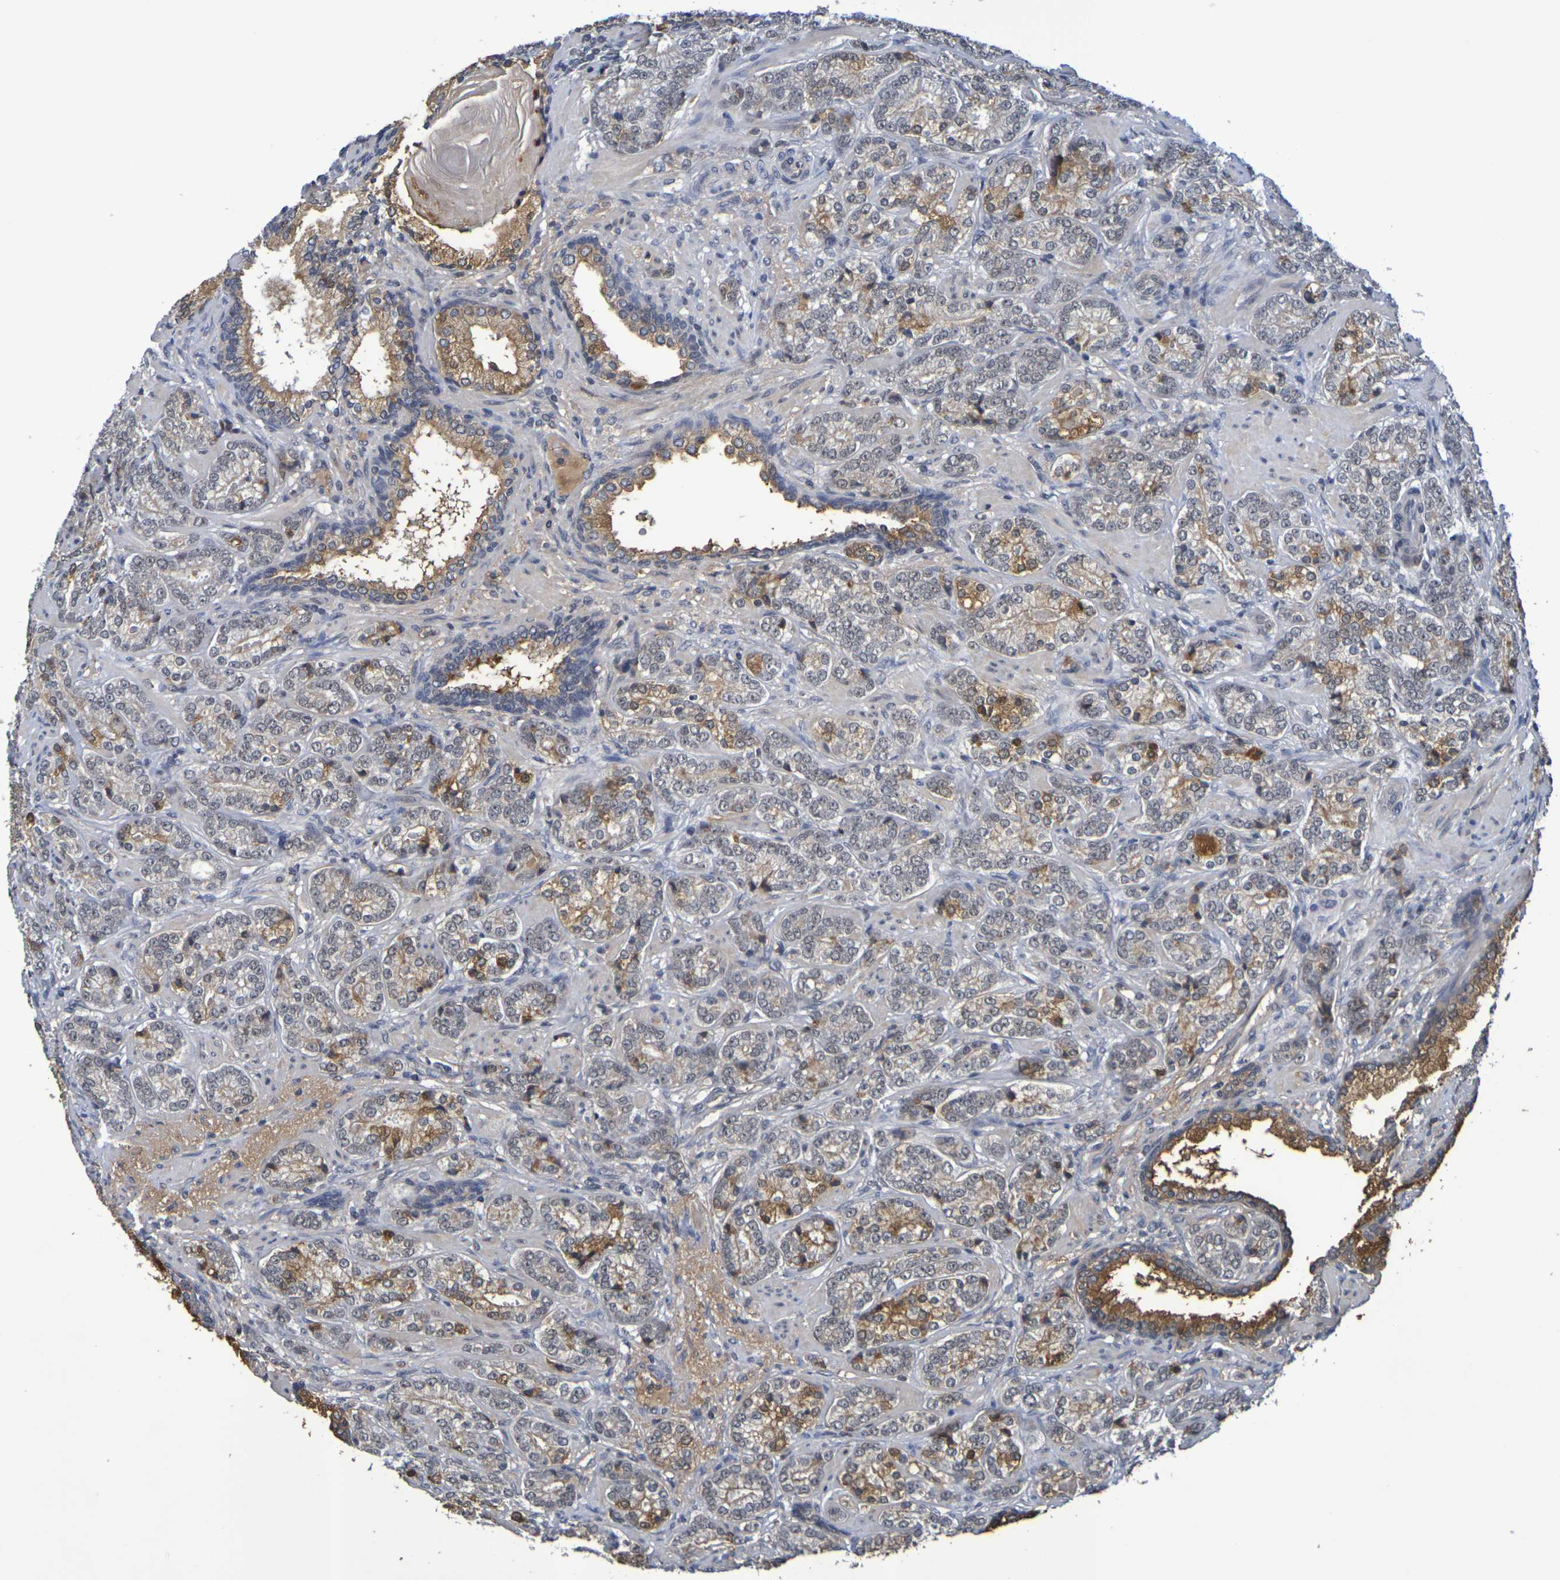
{"staining": {"intensity": "moderate", "quantity": ">75%", "location": "cytoplasmic/membranous"}, "tissue": "prostate cancer", "cell_type": "Tumor cells", "image_type": "cancer", "snomed": [{"axis": "morphology", "description": "Adenocarcinoma, High grade"}, {"axis": "topography", "description": "Prostate"}], "caption": "Immunohistochemistry (IHC) staining of adenocarcinoma (high-grade) (prostate), which demonstrates medium levels of moderate cytoplasmic/membranous expression in approximately >75% of tumor cells indicating moderate cytoplasmic/membranous protein staining. The staining was performed using DAB (3,3'-diaminobenzidine) (brown) for protein detection and nuclei were counterstained in hematoxylin (blue).", "gene": "TERF2", "patient": {"sex": "male", "age": 61}}